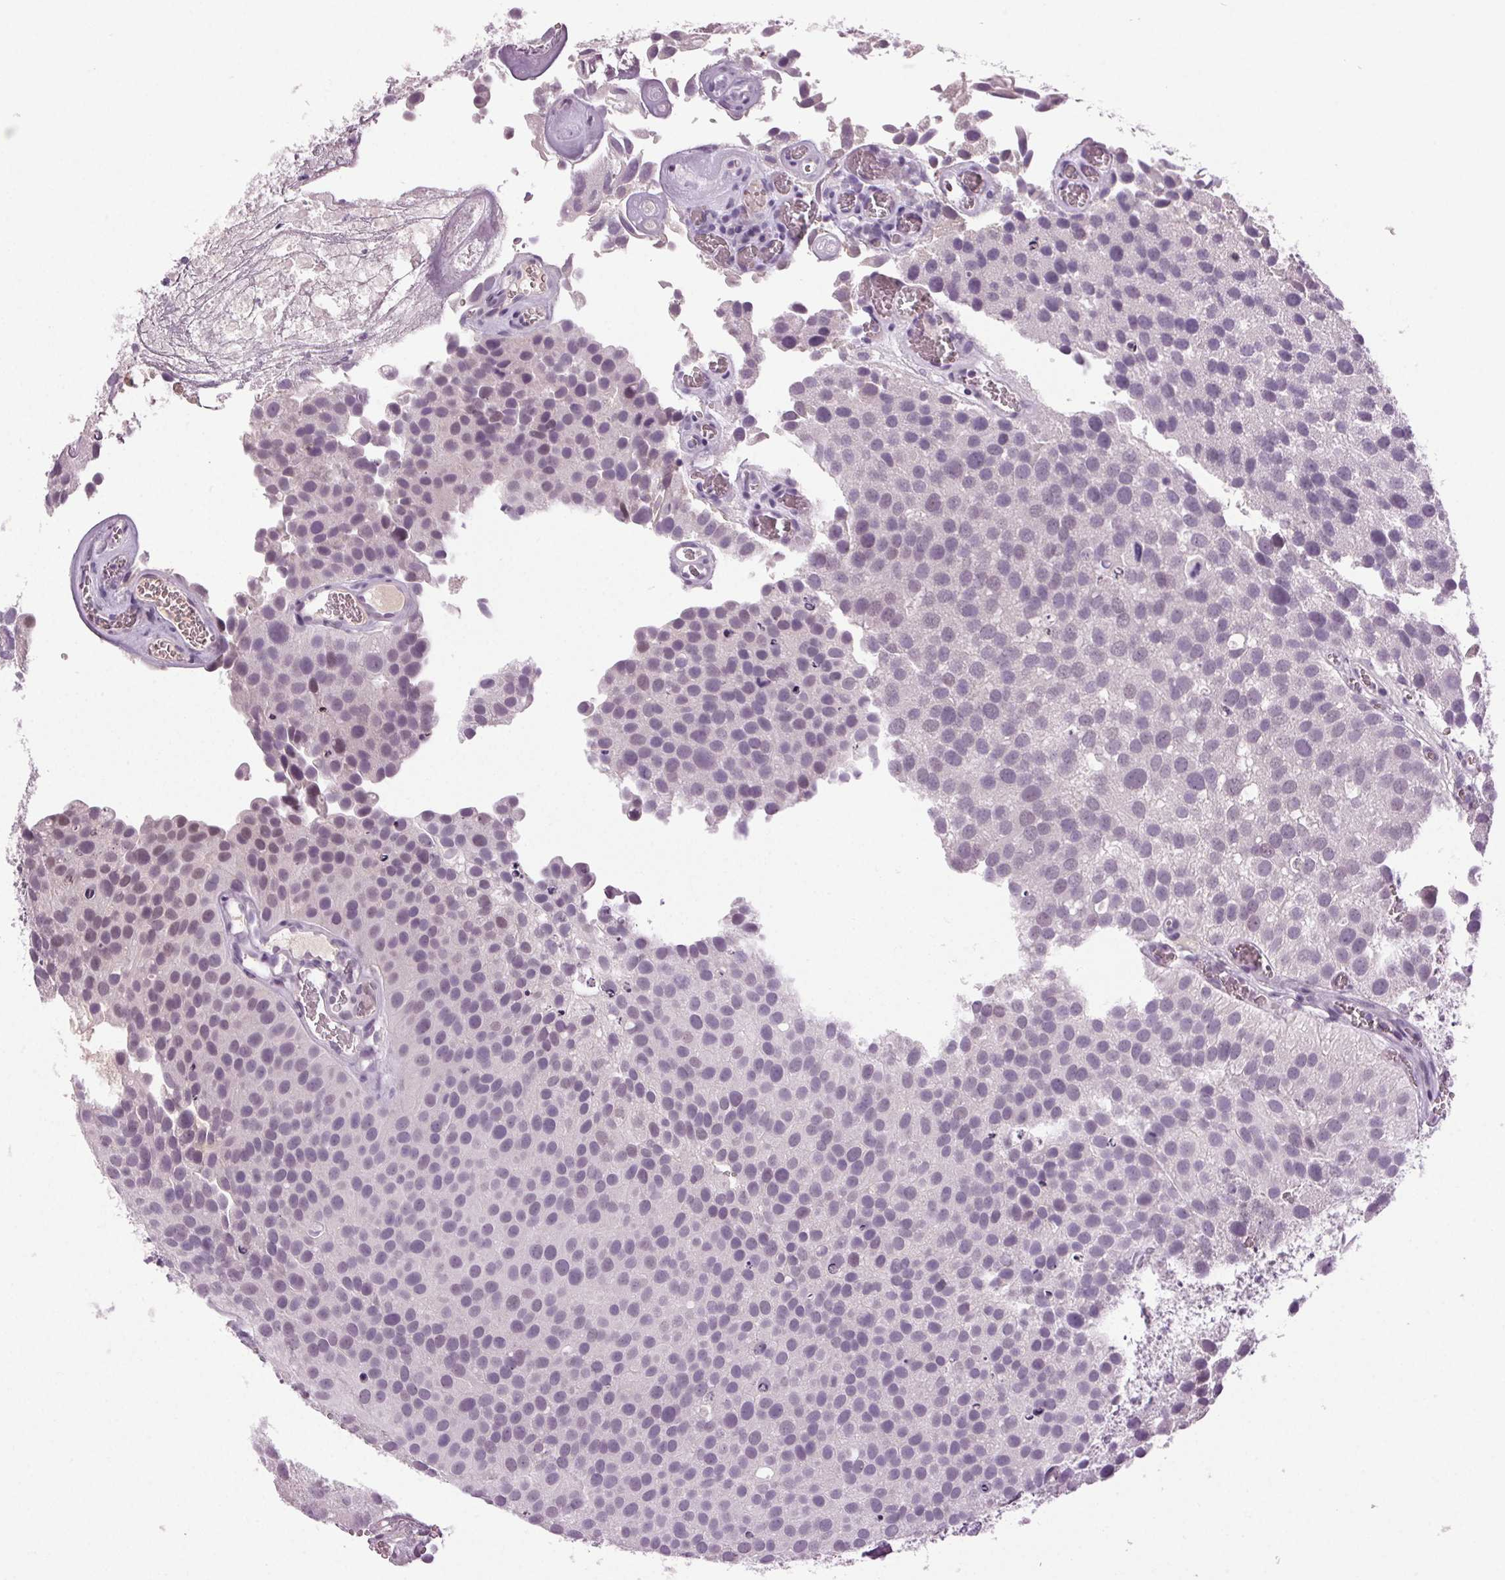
{"staining": {"intensity": "negative", "quantity": "none", "location": "none"}, "tissue": "urothelial cancer", "cell_type": "Tumor cells", "image_type": "cancer", "snomed": [{"axis": "morphology", "description": "Urothelial carcinoma, Low grade"}, {"axis": "topography", "description": "Urinary bladder"}], "caption": "This is an immunohistochemistry histopathology image of urothelial carcinoma (low-grade). There is no expression in tumor cells.", "gene": "DNAH12", "patient": {"sex": "female", "age": 69}}